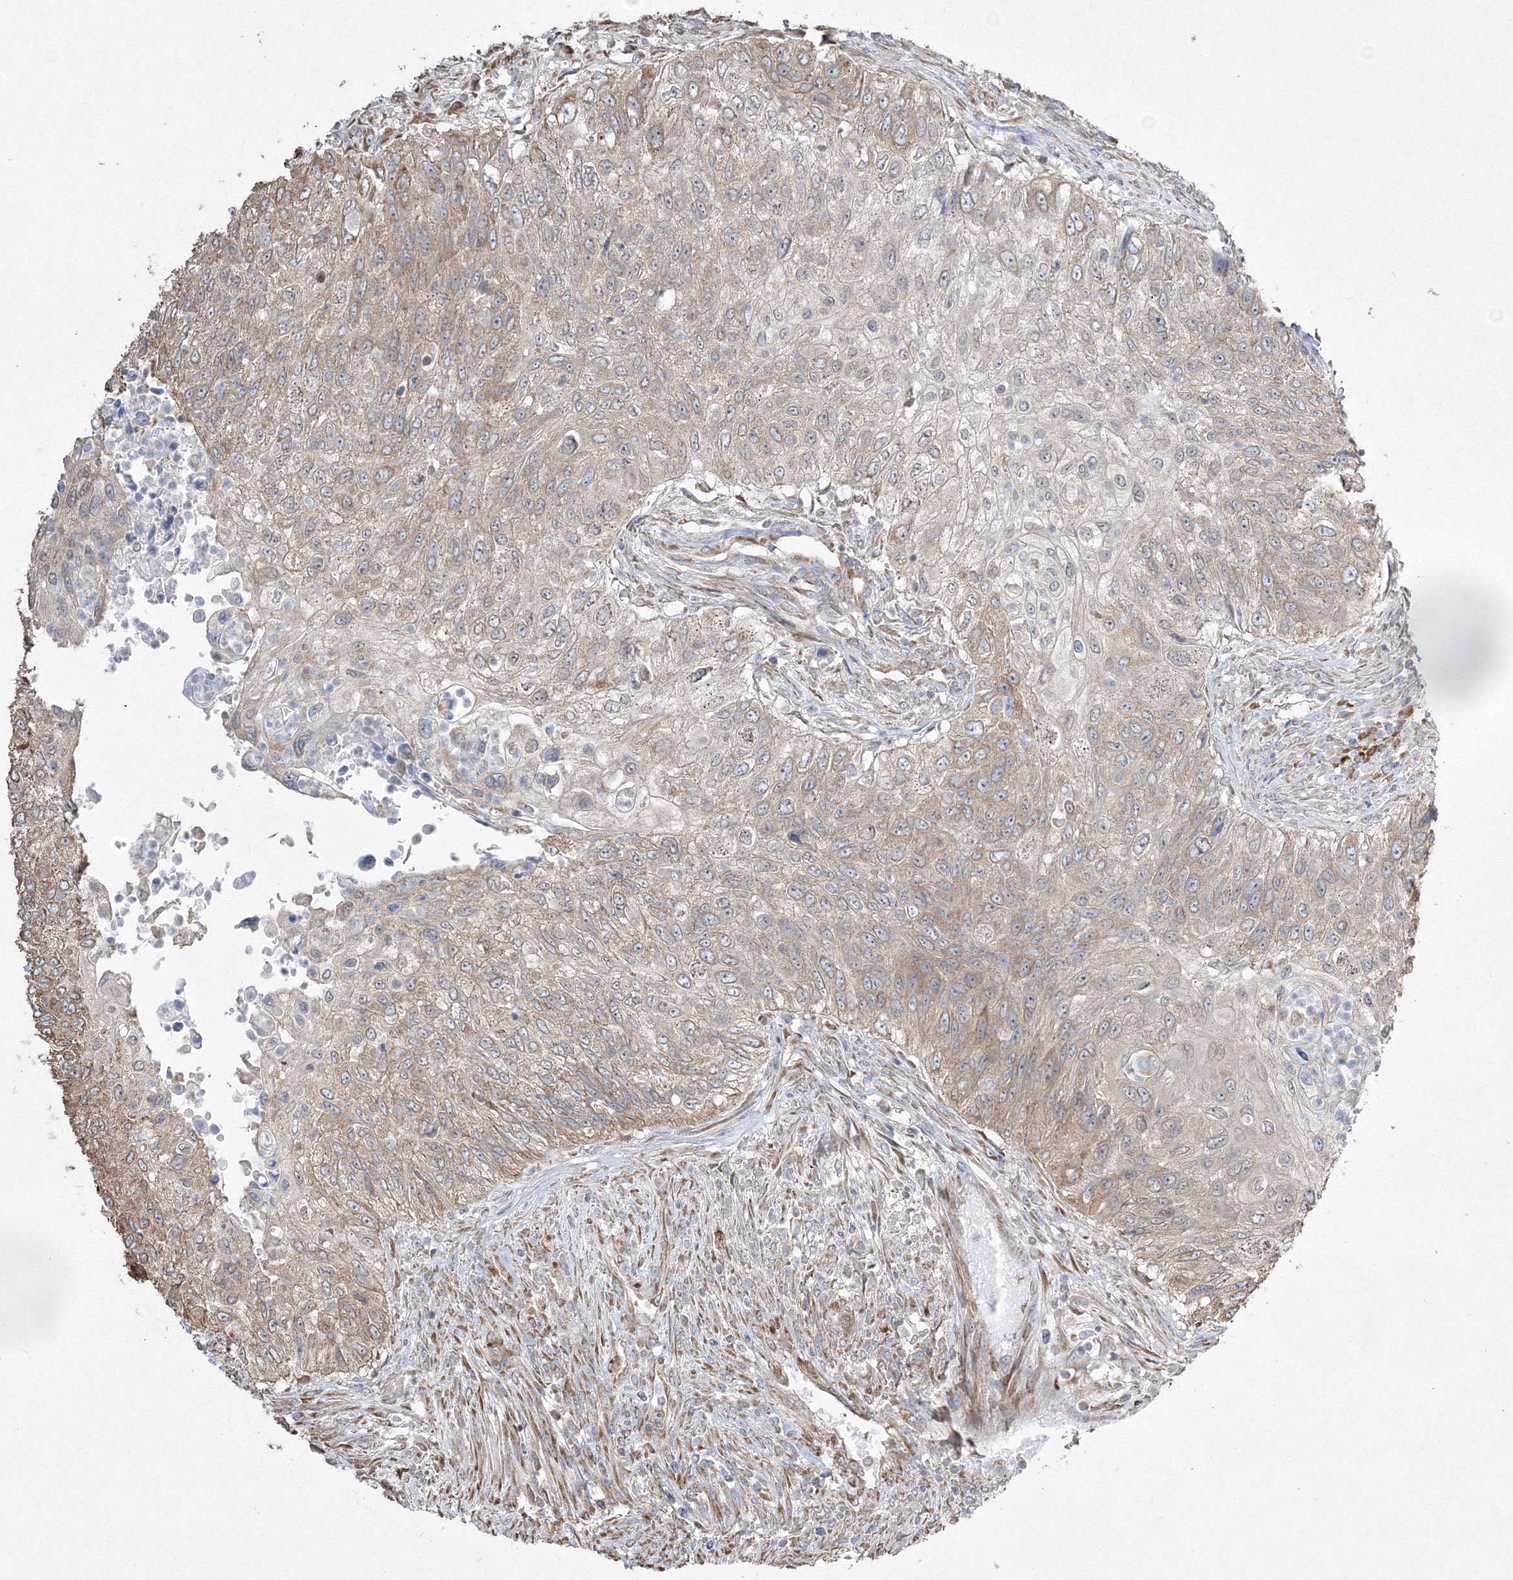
{"staining": {"intensity": "moderate", "quantity": "25%-75%", "location": "cytoplasmic/membranous"}, "tissue": "urothelial cancer", "cell_type": "Tumor cells", "image_type": "cancer", "snomed": [{"axis": "morphology", "description": "Urothelial carcinoma, High grade"}, {"axis": "topography", "description": "Urinary bladder"}], "caption": "This is an image of IHC staining of urothelial carcinoma (high-grade), which shows moderate staining in the cytoplasmic/membranous of tumor cells.", "gene": "FBXL8", "patient": {"sex": "female", "age": 60}}